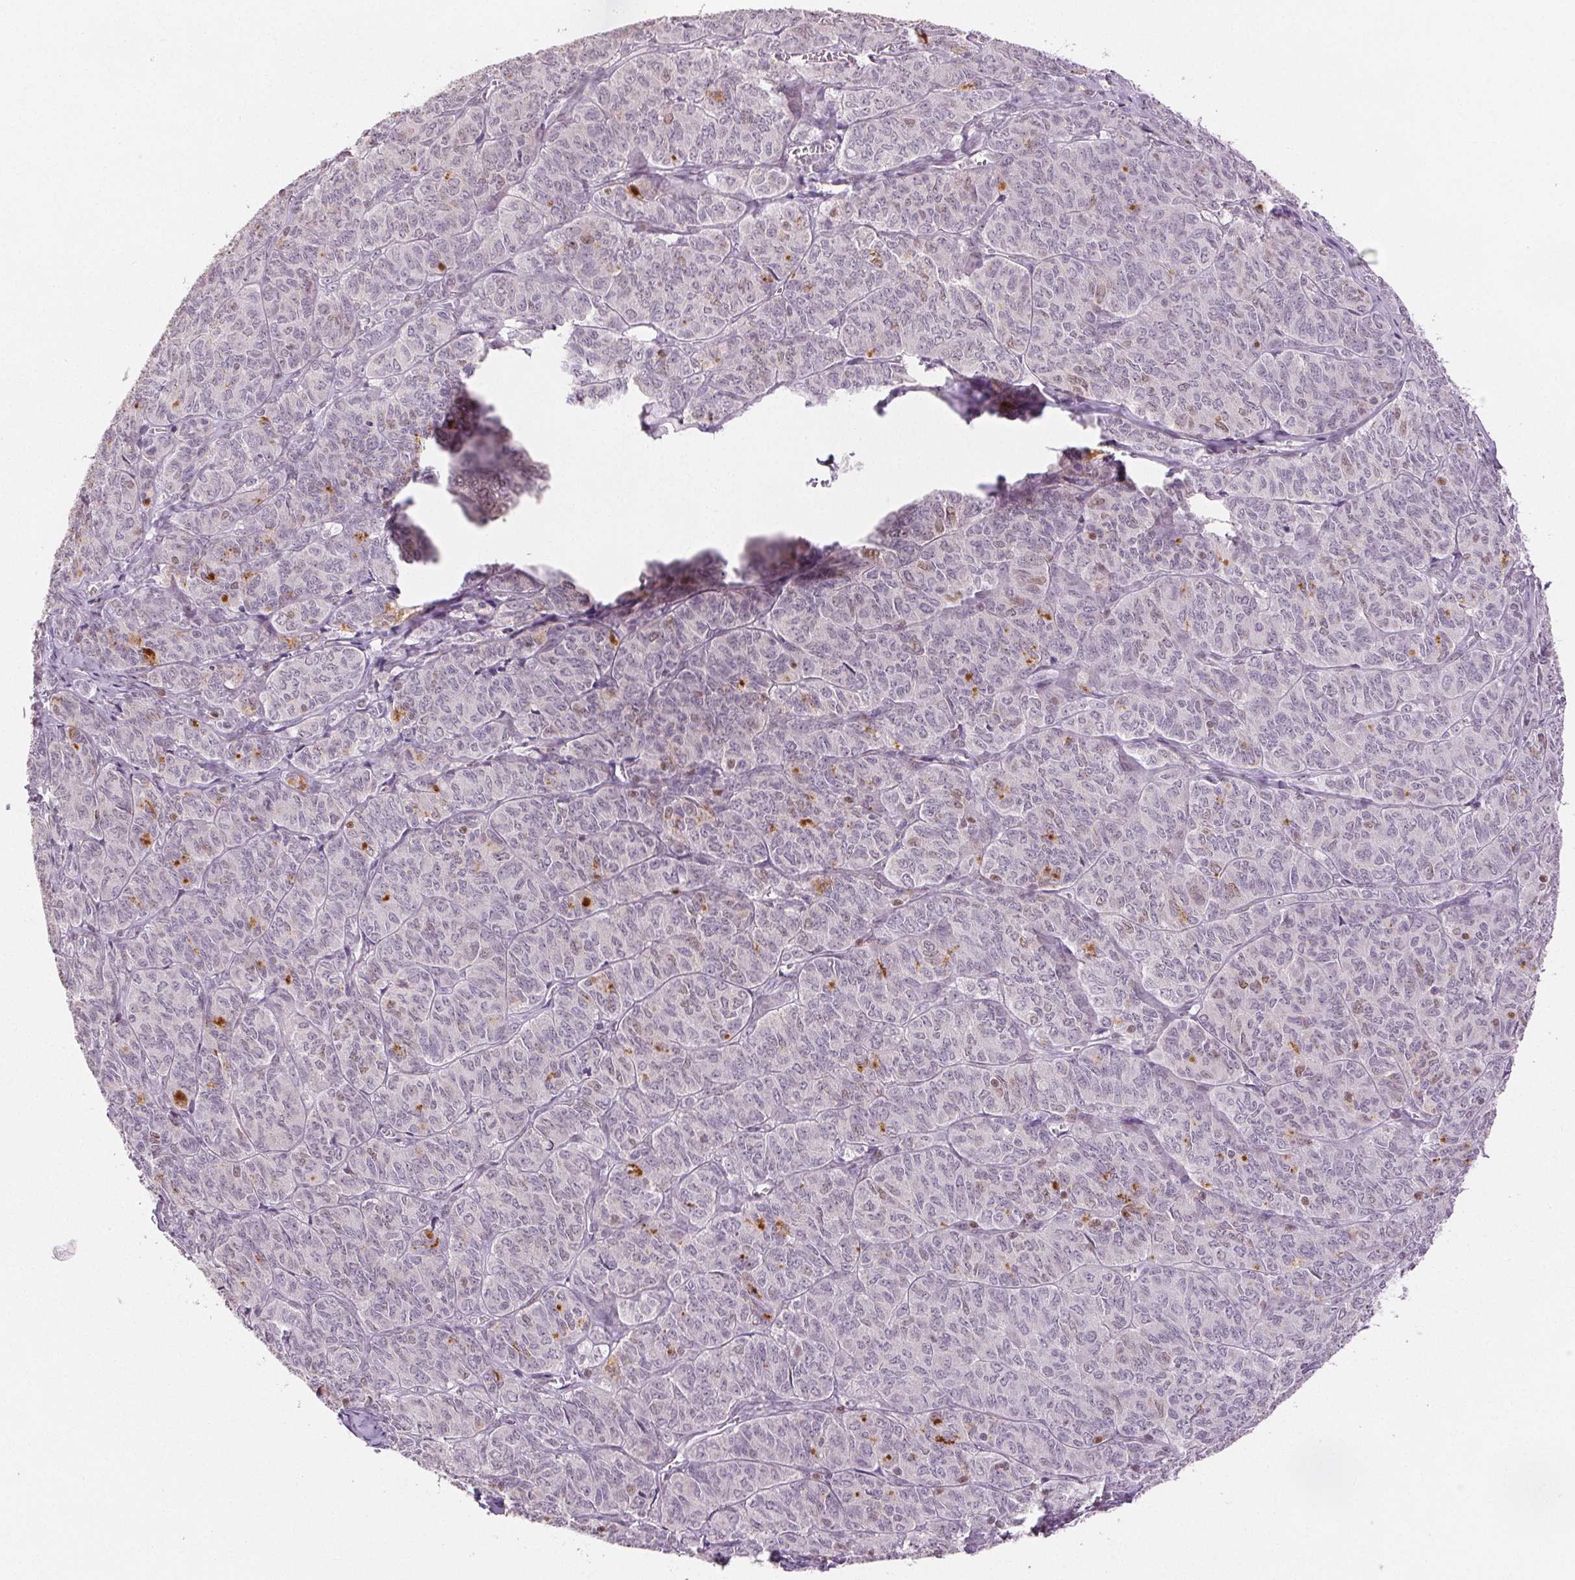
{"staining": {"intensity": "moderate", "quantity": "<25%", "location": "cytoplasmic/membranous"}, "tissue": "ovarian cancer", "cell_type": "Tumor cells", "image_type": "cancer", "snomed": [{"axis": "morphology", "description": "Carcinoma, endometroid"}, {"axis": "topography", "description": "Ovary"}], "caption": "Ovarian cancer stained with a protein marker exhibits moderate staining in tumor cells.", "gene": "RUNX2", "patient": {"sex": "female", "age": 80}}